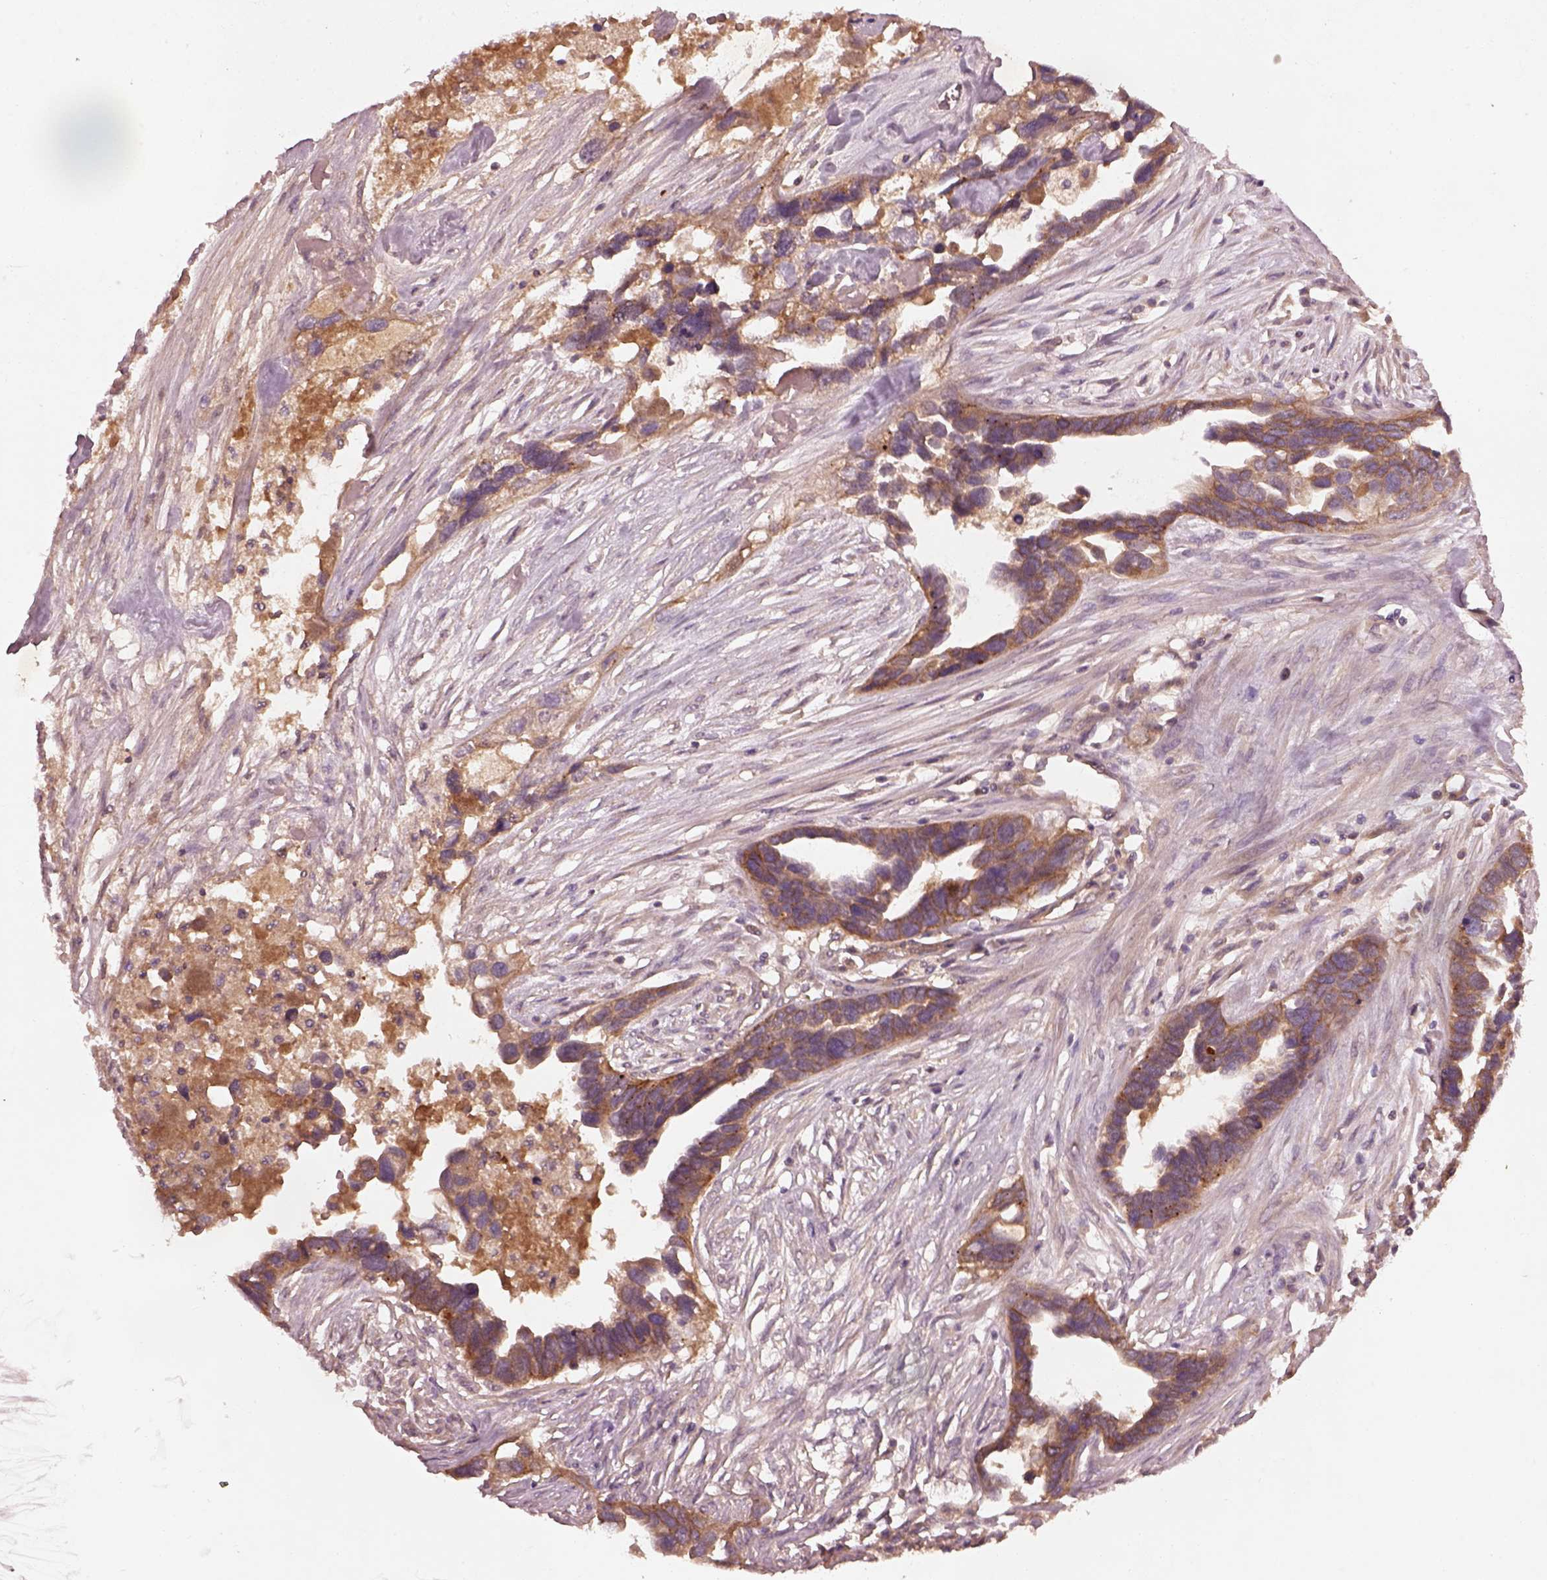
{"staining": {"intensity": "moderate", "quantity": ">75%", "location": "cytoplasmic/membranous"}, "tissue": "ovarian cancer", "cell_type": "Tumor cells", "image_type": "cancer", "snomed": [{"axis": "morphology", "description": "Cystadenocarcinoma, serous, NOS"}, {"axis": "topography", "description": "Ovary"}], "caption": "Immunohistochemical staining of serous cystadenocarcinoma (ovarian) shows medium levels of moderate cytoplasmic/membranous positivity in about >75% of tumor cells.", "gene": "FAM234A", "patient": {"sex": "female", "age": 54}}